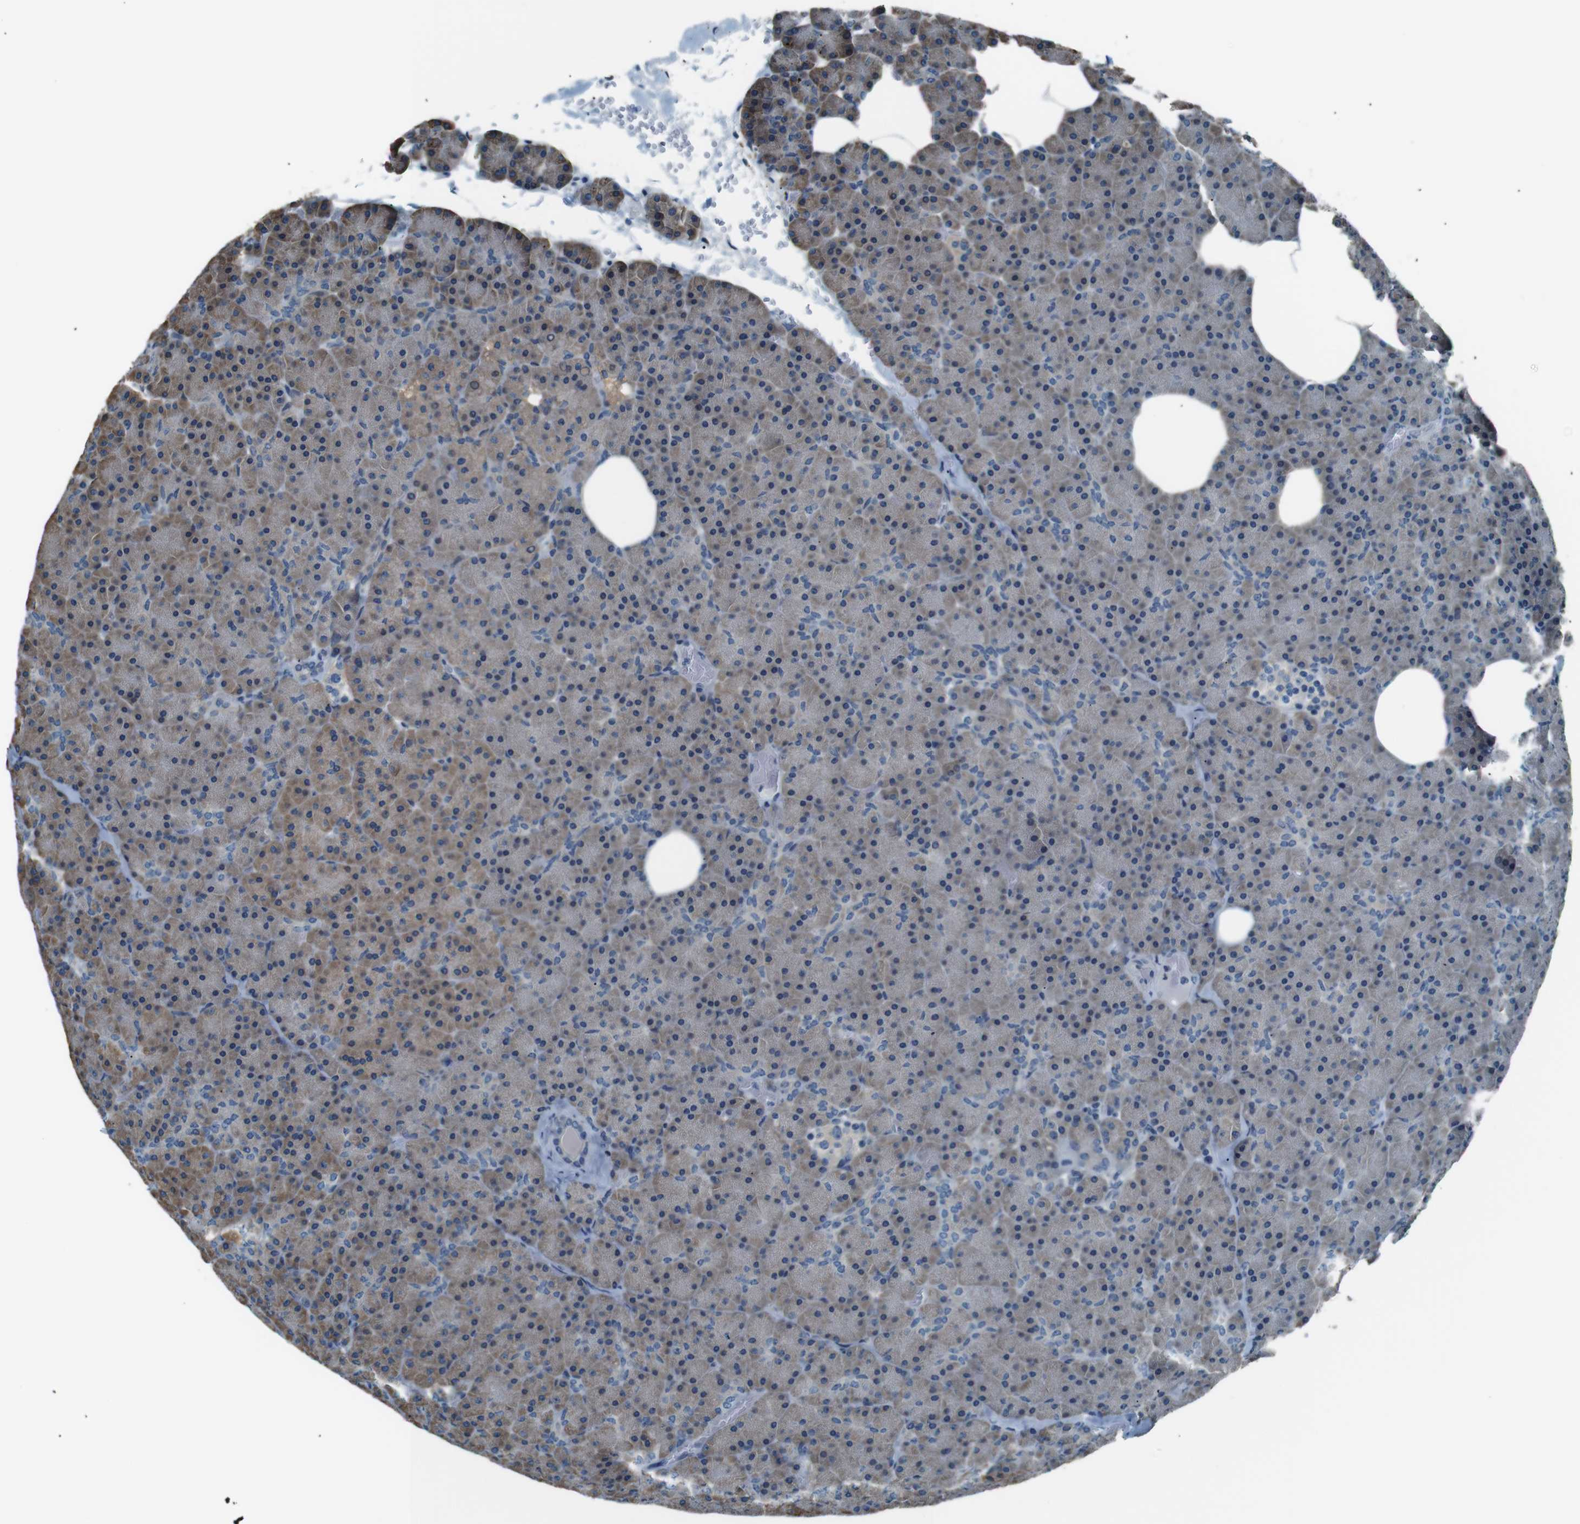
{"staining": {"intensity": "moderate", "quantity": "25%-75%", "location": "cytoplasmic/membranous"}, "tissue": "pancreas", "cell_type": "Exocrine glandular cells", "image_type": "normal", "snomed": [{"axis": "morphology", "description": "Normal tissue, NOS"}, {"axis": "topography", "description": "Pancreas"}], "caption": "Pancreas stained with DAB (3,3'-diaminobenzidine) IHC displays medium levels of moderate cytoplasmic/membranous positivity in about 25%-75% of exocrine glandular cells.", "gene": "SIGMAR1", "patient": {"sex": "female", "age": 35}}